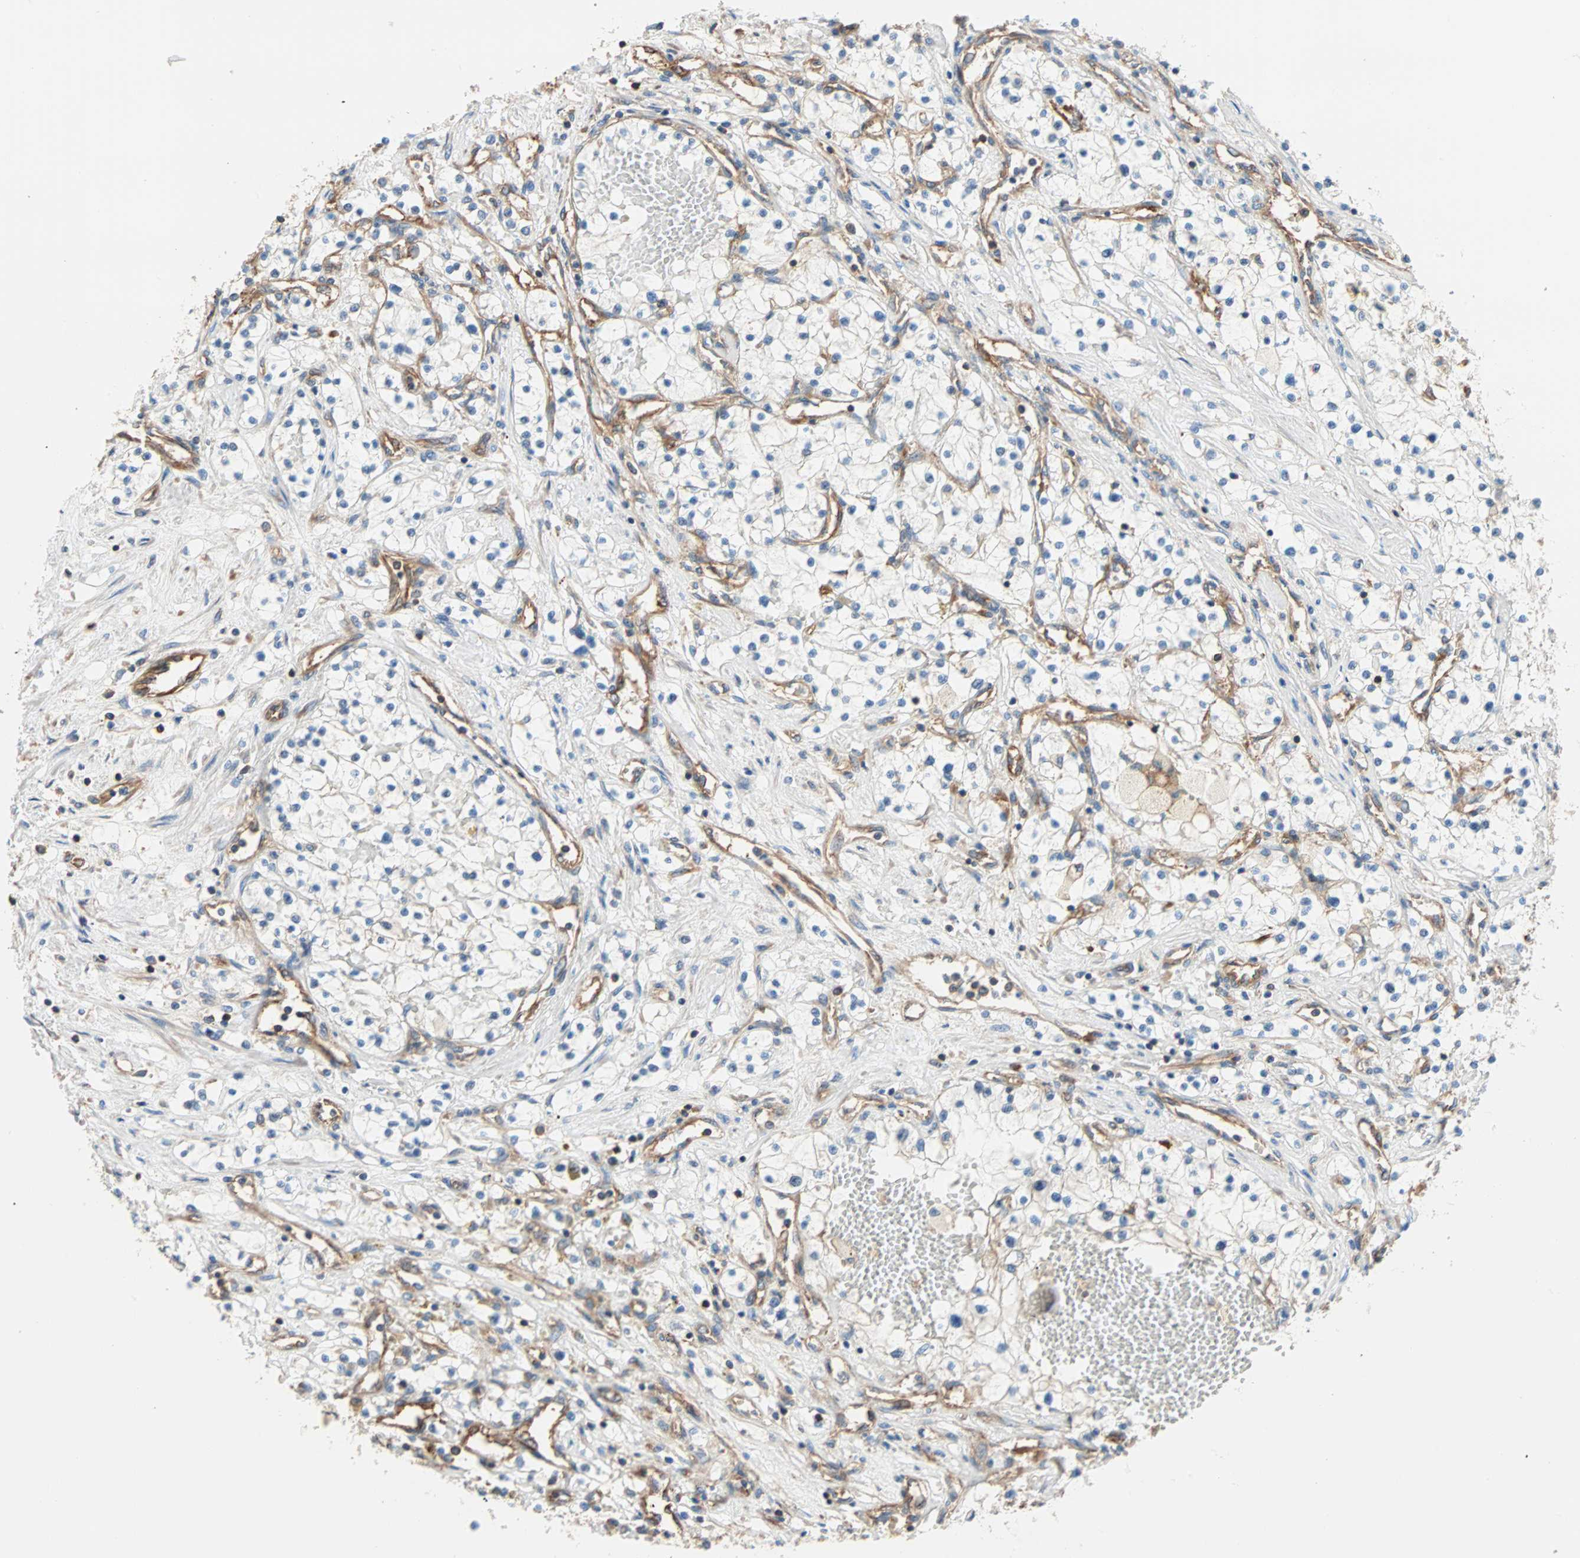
{"staining": {"intensity": "weak", "quantity": "25%-75%", "location": "cytoplasmic/membranous"}, "tissue": "renal cancer", "cell_type": "Tumor cells", "image_type": "cancer", "snomed": [{"axis": "morphology", "description": "Adenocarcinoma, NOS"}, {"axis": "topography", "description": "Kidney"}], "caption": "Weak cytoplasmic/membranous protein positivity is identified in about 25%-75% of tumor cells in renal cancer (adenocarcinoma).", "gene": "EEF2", "patient": {"sex": "male", "age": 68}}